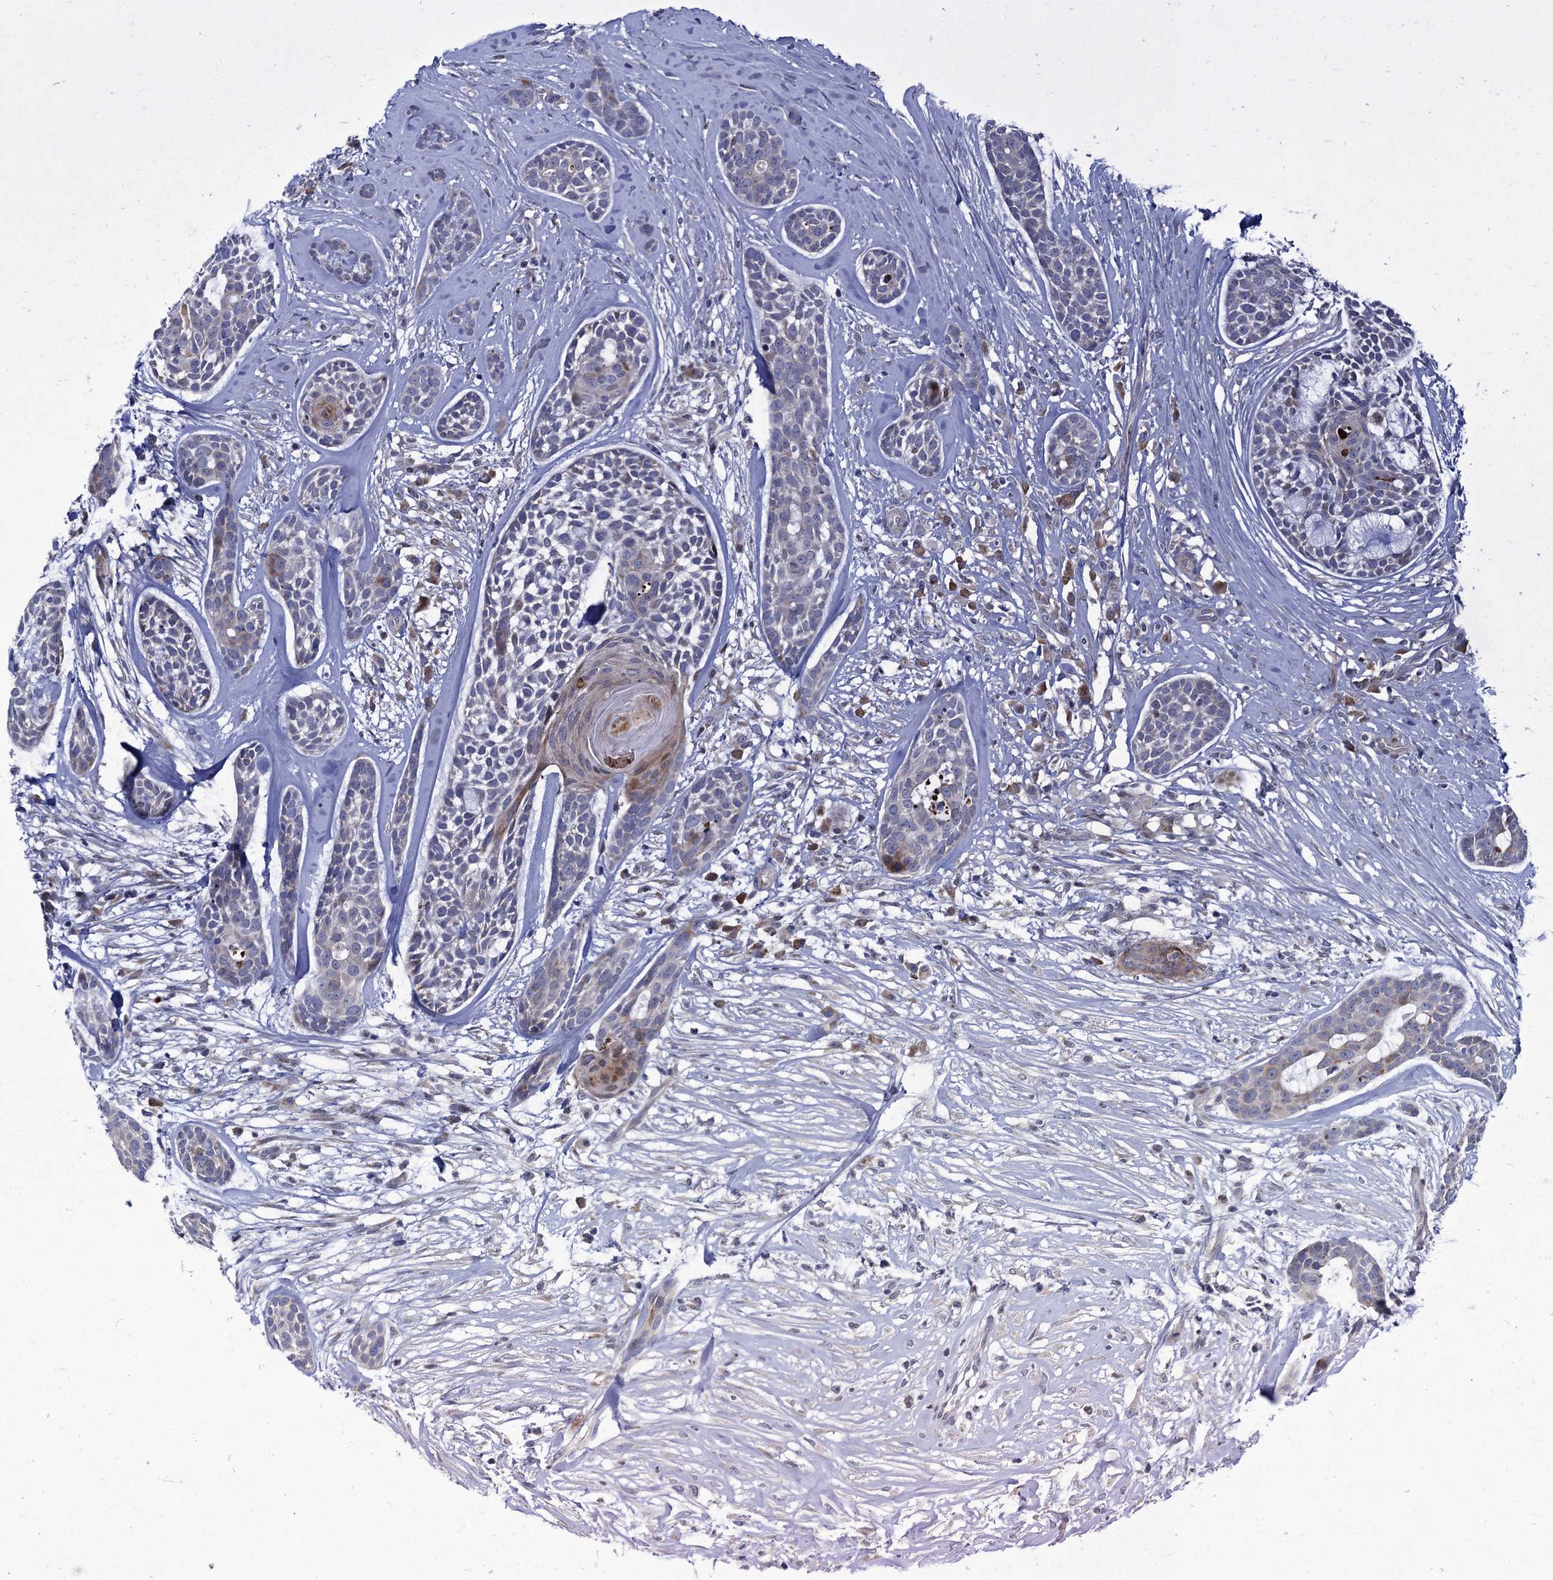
{"staining": {"intensity": "negative", "quantity": "none", "location": "none"}, "tissue": "head and neck cancer", "cell_type": "Tumor cells", "image_type": "cancer", "snomed": [{"axis": "morphology", "description": "Adenocarcinoma, NOS"}, {"axis": "topography", "description": "Subcutis"}, {"axis": "topography", "description": "Head-Neck"}], "caption": "Immunohistochemical staining of head and neck cancer (adenocarcinoma) displays no significant expression in tumor cells. (DAB (3,3'-diaminobenzidine) IHC, high magnification).", "gene": "QPCTL", "patient": {"sex": "female", "age": 73}}